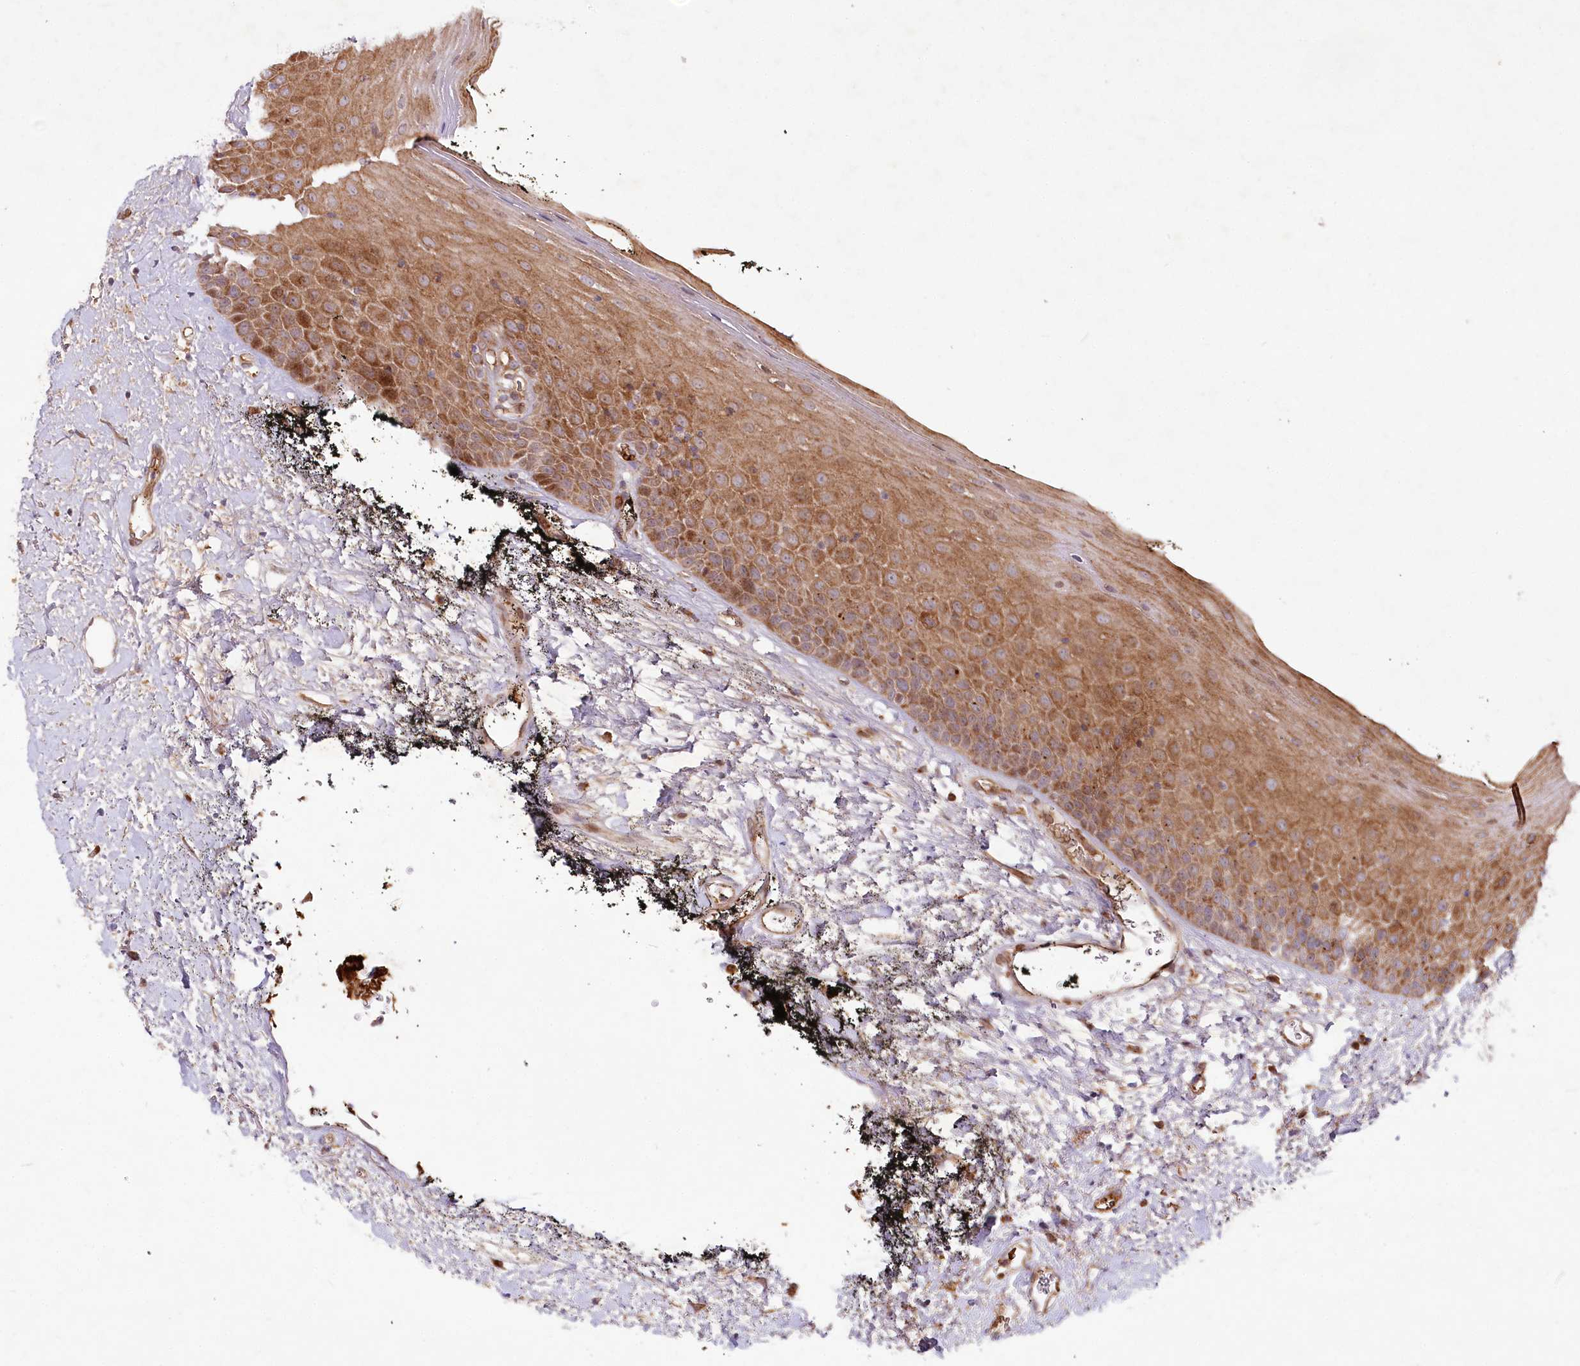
{"staining": {"intensity": "moderate", "quantity": "25%-75%", "location": "cytoplasmic/membranous"}, "tissue": "oral mucosa", "cell_type": "Squamous epithelial cells", "image_type": "normal", "snomed": [{"axis": "morphology", "description": "Normal tissue, NOS"}, {"axis": "topography", "description": "Oral tissue"}], "caption": "Oral mucosa stained with DAB immunohistochemistry demonstrates medium levels of moderate cytoplasmic/membranous staining in approximately 25%-75% of squamous epithelial cells. (DAB = brown stain, brightfield microscopy at high magnification).", "gene": "PSTK", "patient": {"sex": "male", "age": 74}}